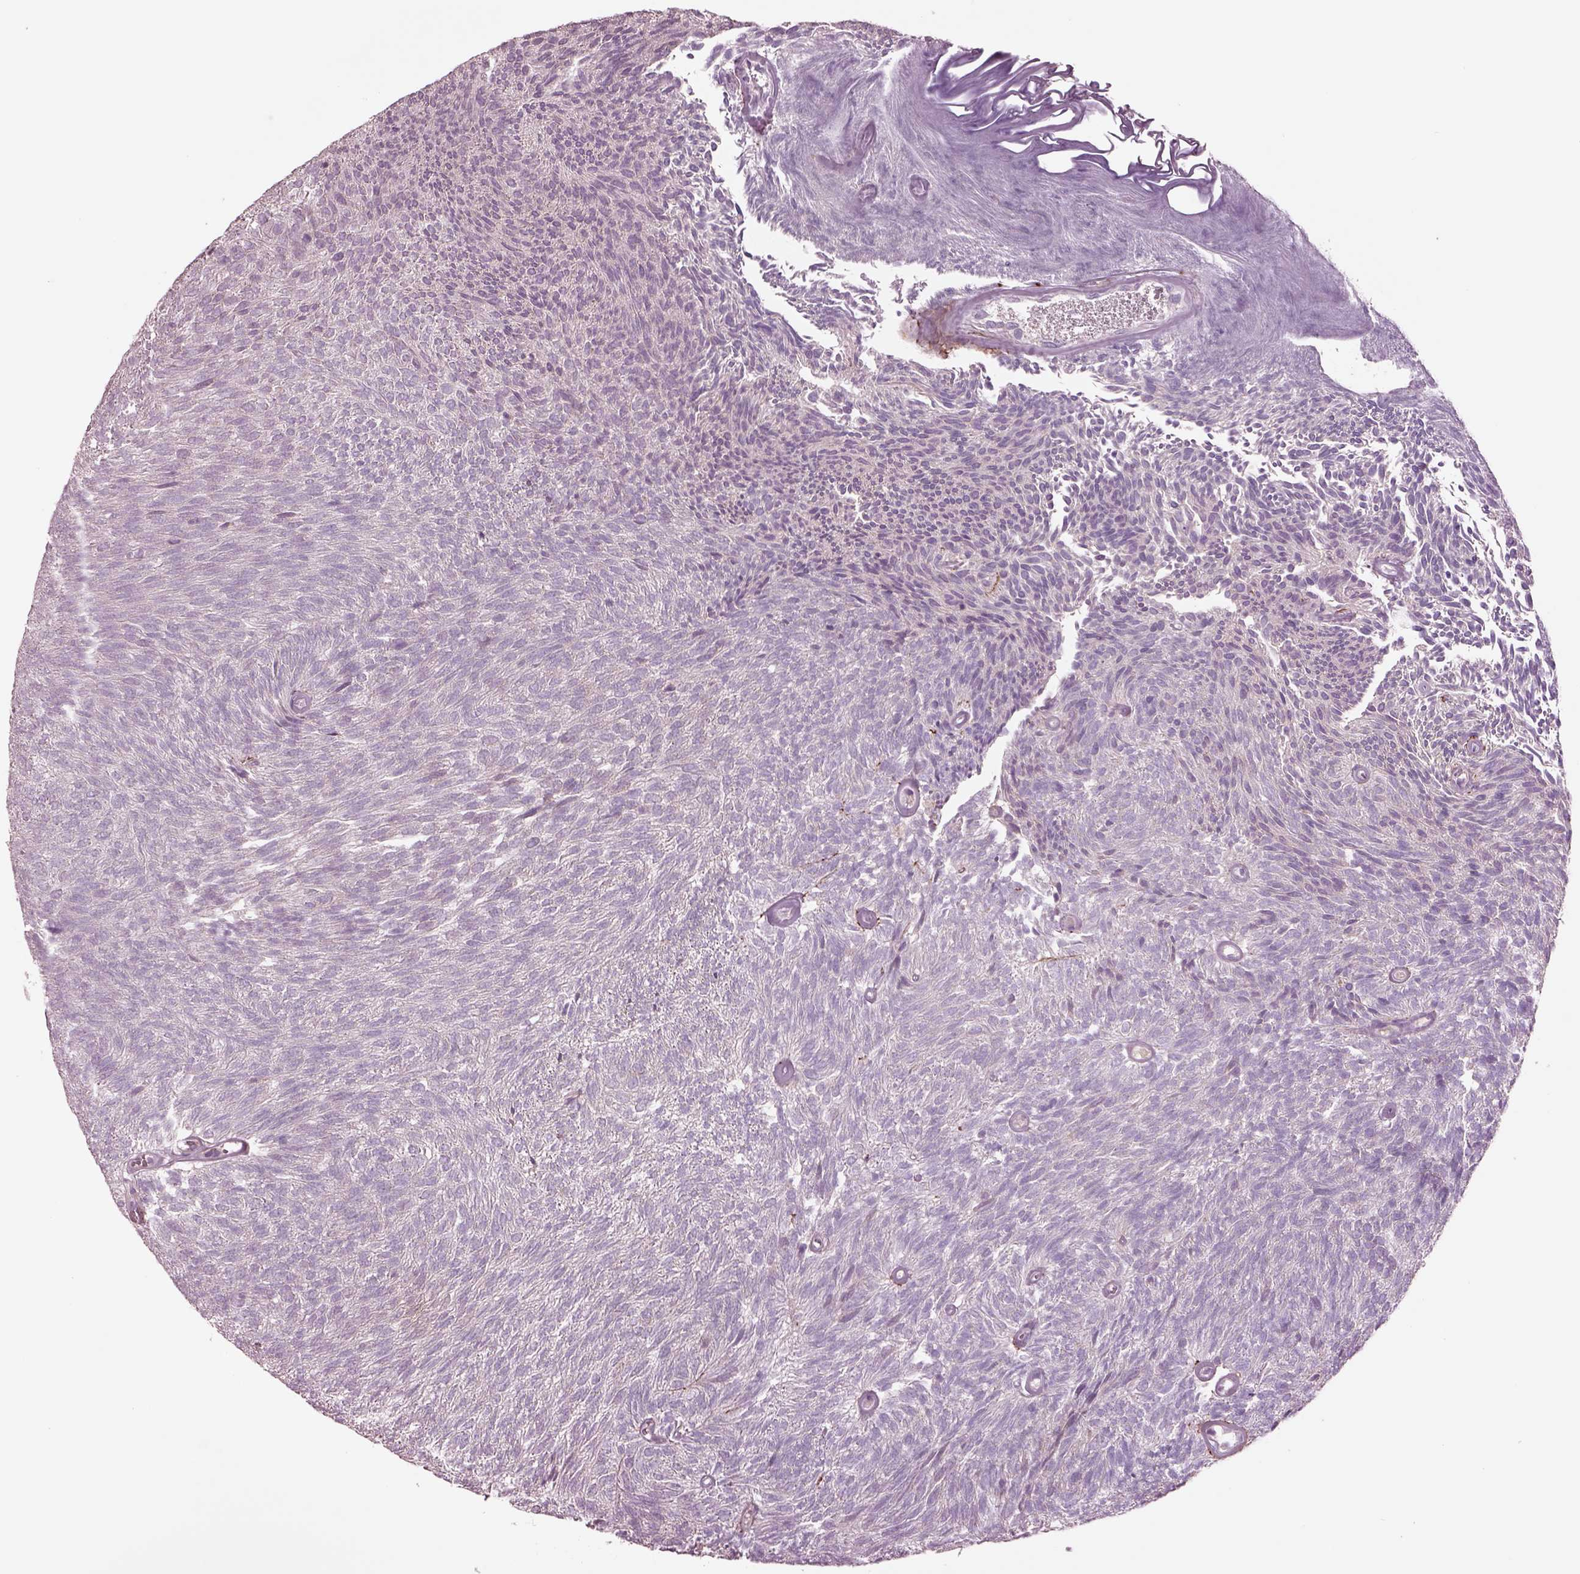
{"staining": {"intensity": "negative", "quantity": "none", "location": "none"}, "tissue": "urothelial cancer", "cell_type": "Tumor cells", "image_type": "cancer", "snomed": [{"axis": "morphology", "description": "Urothelial carcinoma, Low grade"}, {"axis": "topography", "description": "Urinary bladder"}], "caption": "High magnification brightfield microscopy of urothelial cancer stained with DAB (3,3'-diaminobenzidine) (brown) and counterstained with hematoxylin (blue): tumor cells show no significant positivity.", "gene": "SEC23A", "patient": {"sex": "male", "age": 77}}